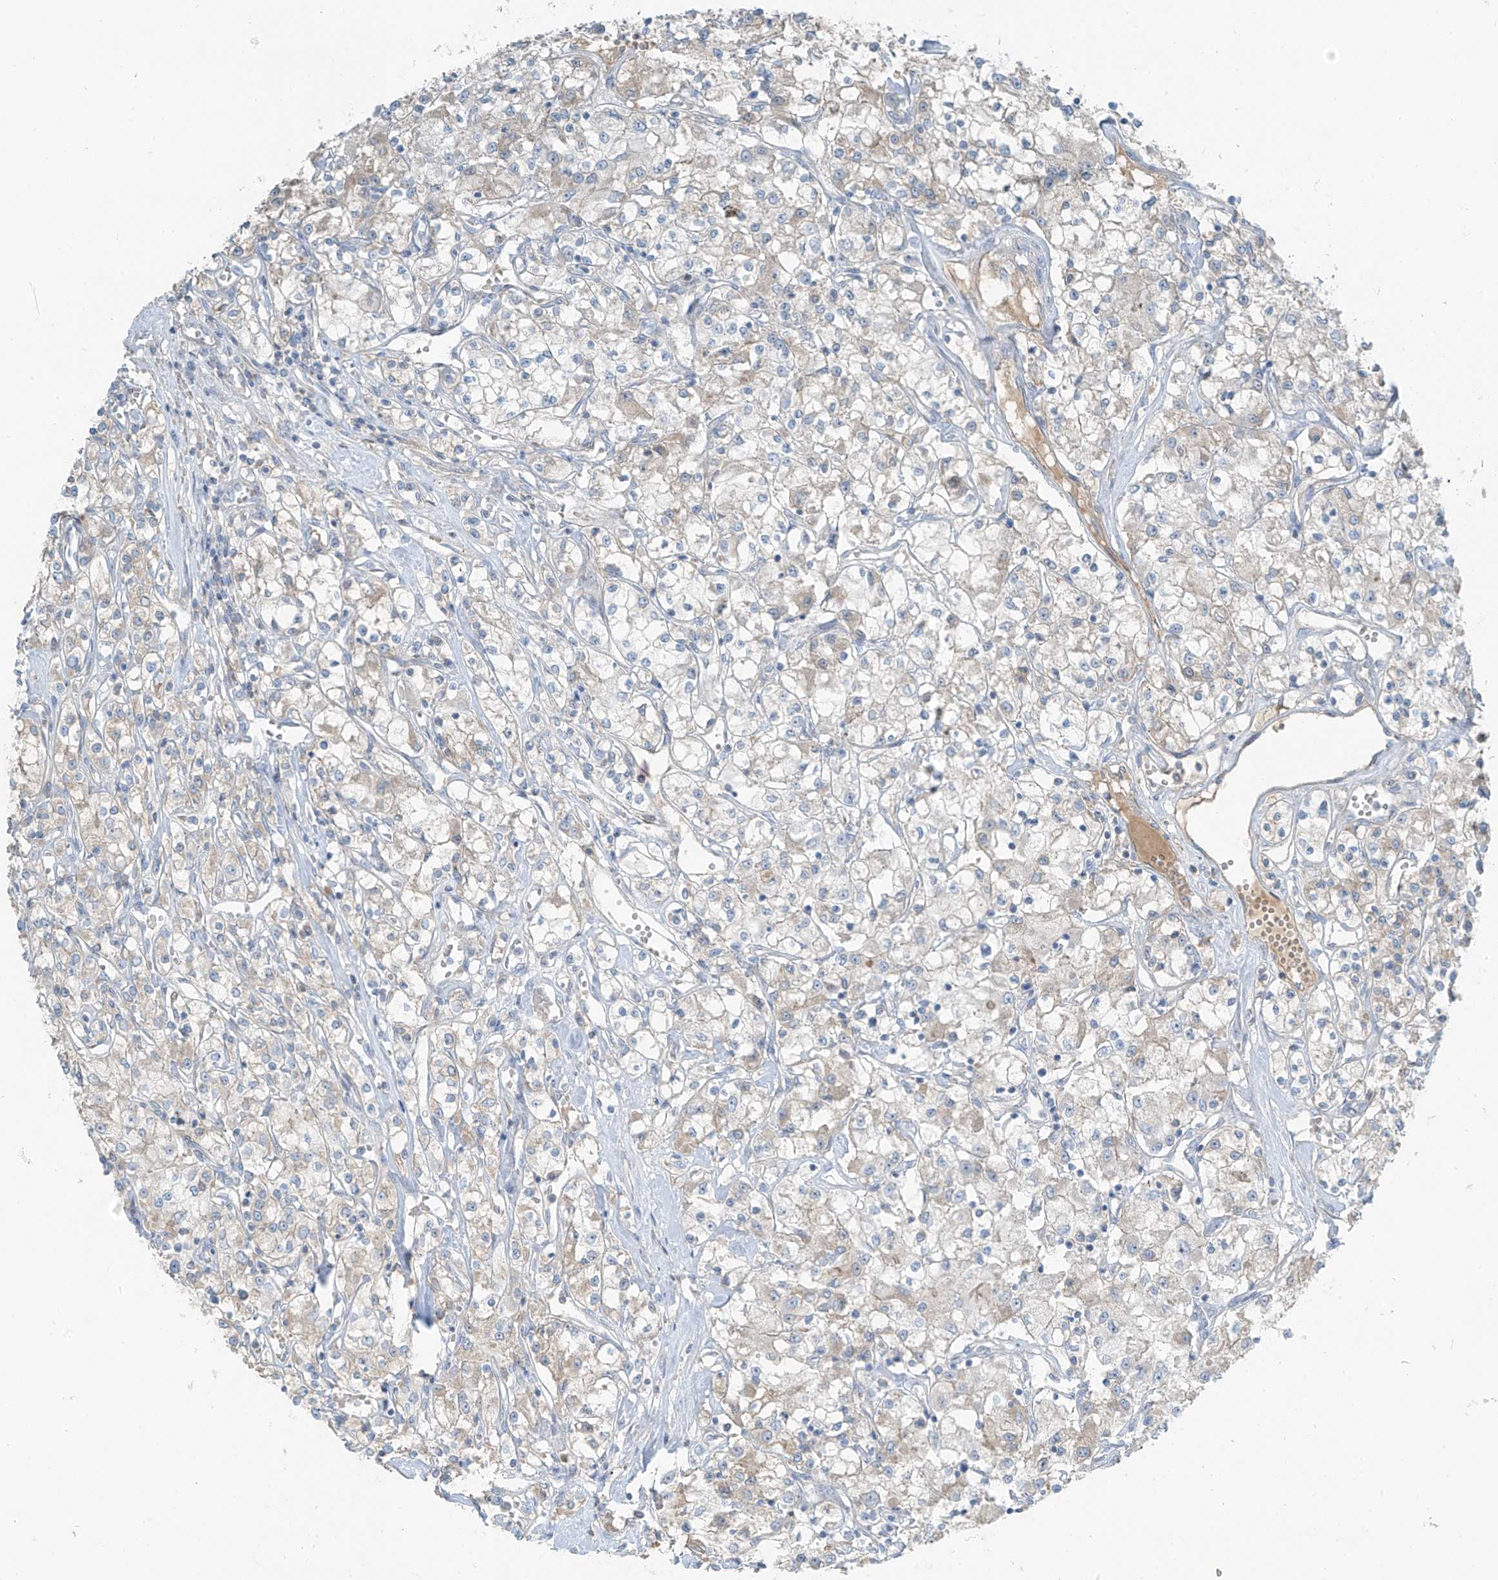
{"staining": {"intensity": "negative", "quantity": "none", "location": "none"}, "tissue": "renal cancer", "cell_type": "Tumor cells", "image_type": "cancer", "snomed": [{"axis": "morphology", "description": "Adenocarcinoma, NOS"}, {"axis": "topography", "description": "Kidney"}], "caption": "Tumor cells are negative for protein expression in human renal cancer.", "gene": "FAM131C", "patient": {"sex": "female", "age": 59}}